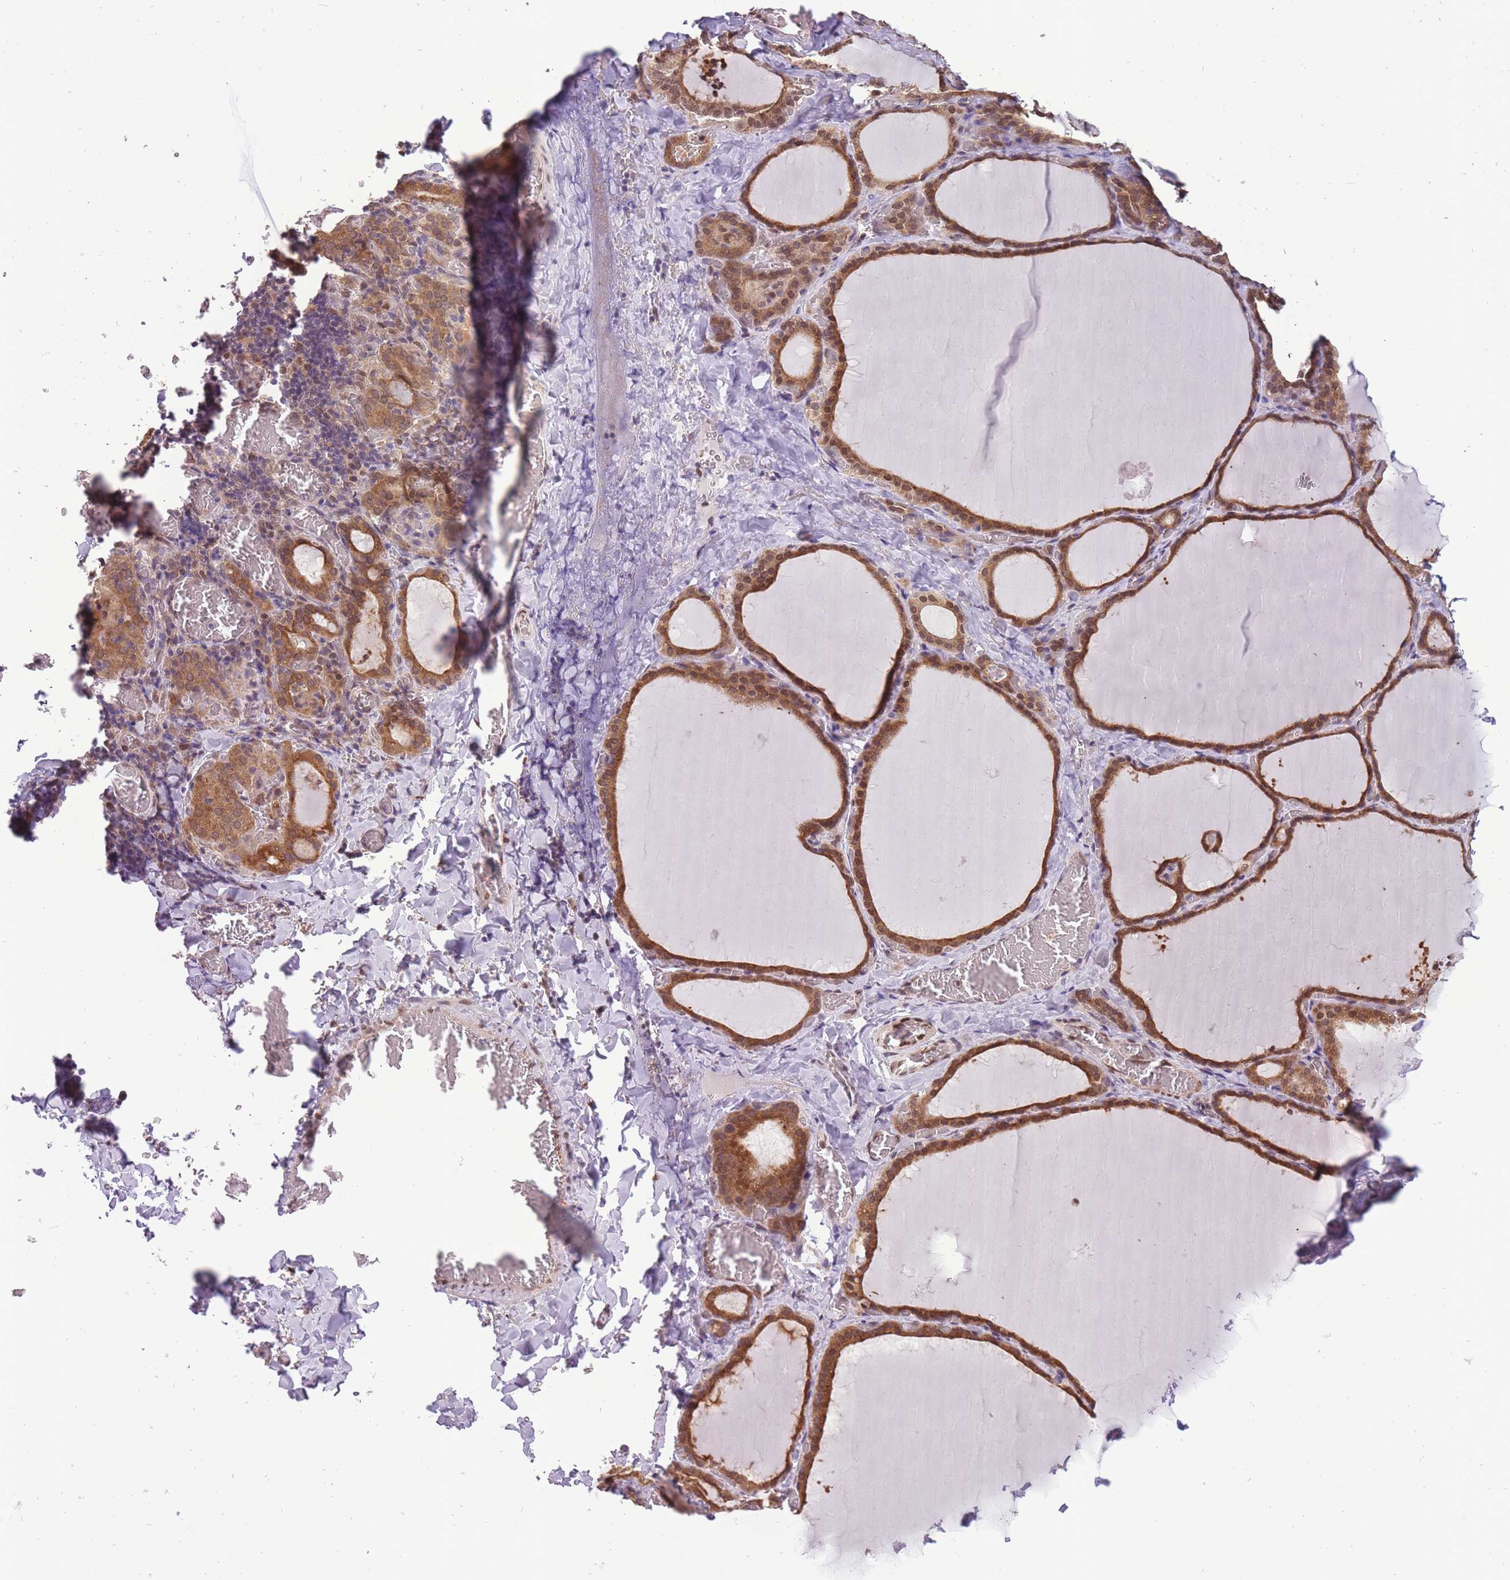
{"staining": {"intensity": "moderate", "quantity": ">75%", "location": "cytoplasmic/membranous,nuclear"}, "tissue": "thyroid gland", "cell_type": "Glandular cells", "image_type": "normal", "snomed": [{"axis": "morphology", "description": "Normal tissue, NOS"}, {"axis": "topography", "description": "Thyroid gland"}], "caption": "Protein expression analysis of benign thyroid gland exhibits moderate cytoplasmic/membranous,nuclear expression in approximately >75% of glandular cells. (DAB IHC, brown staining for protein, blue staining for nuclei).", "gene": "CDIP1", "patient": {"sex": "female", "age": 39}}